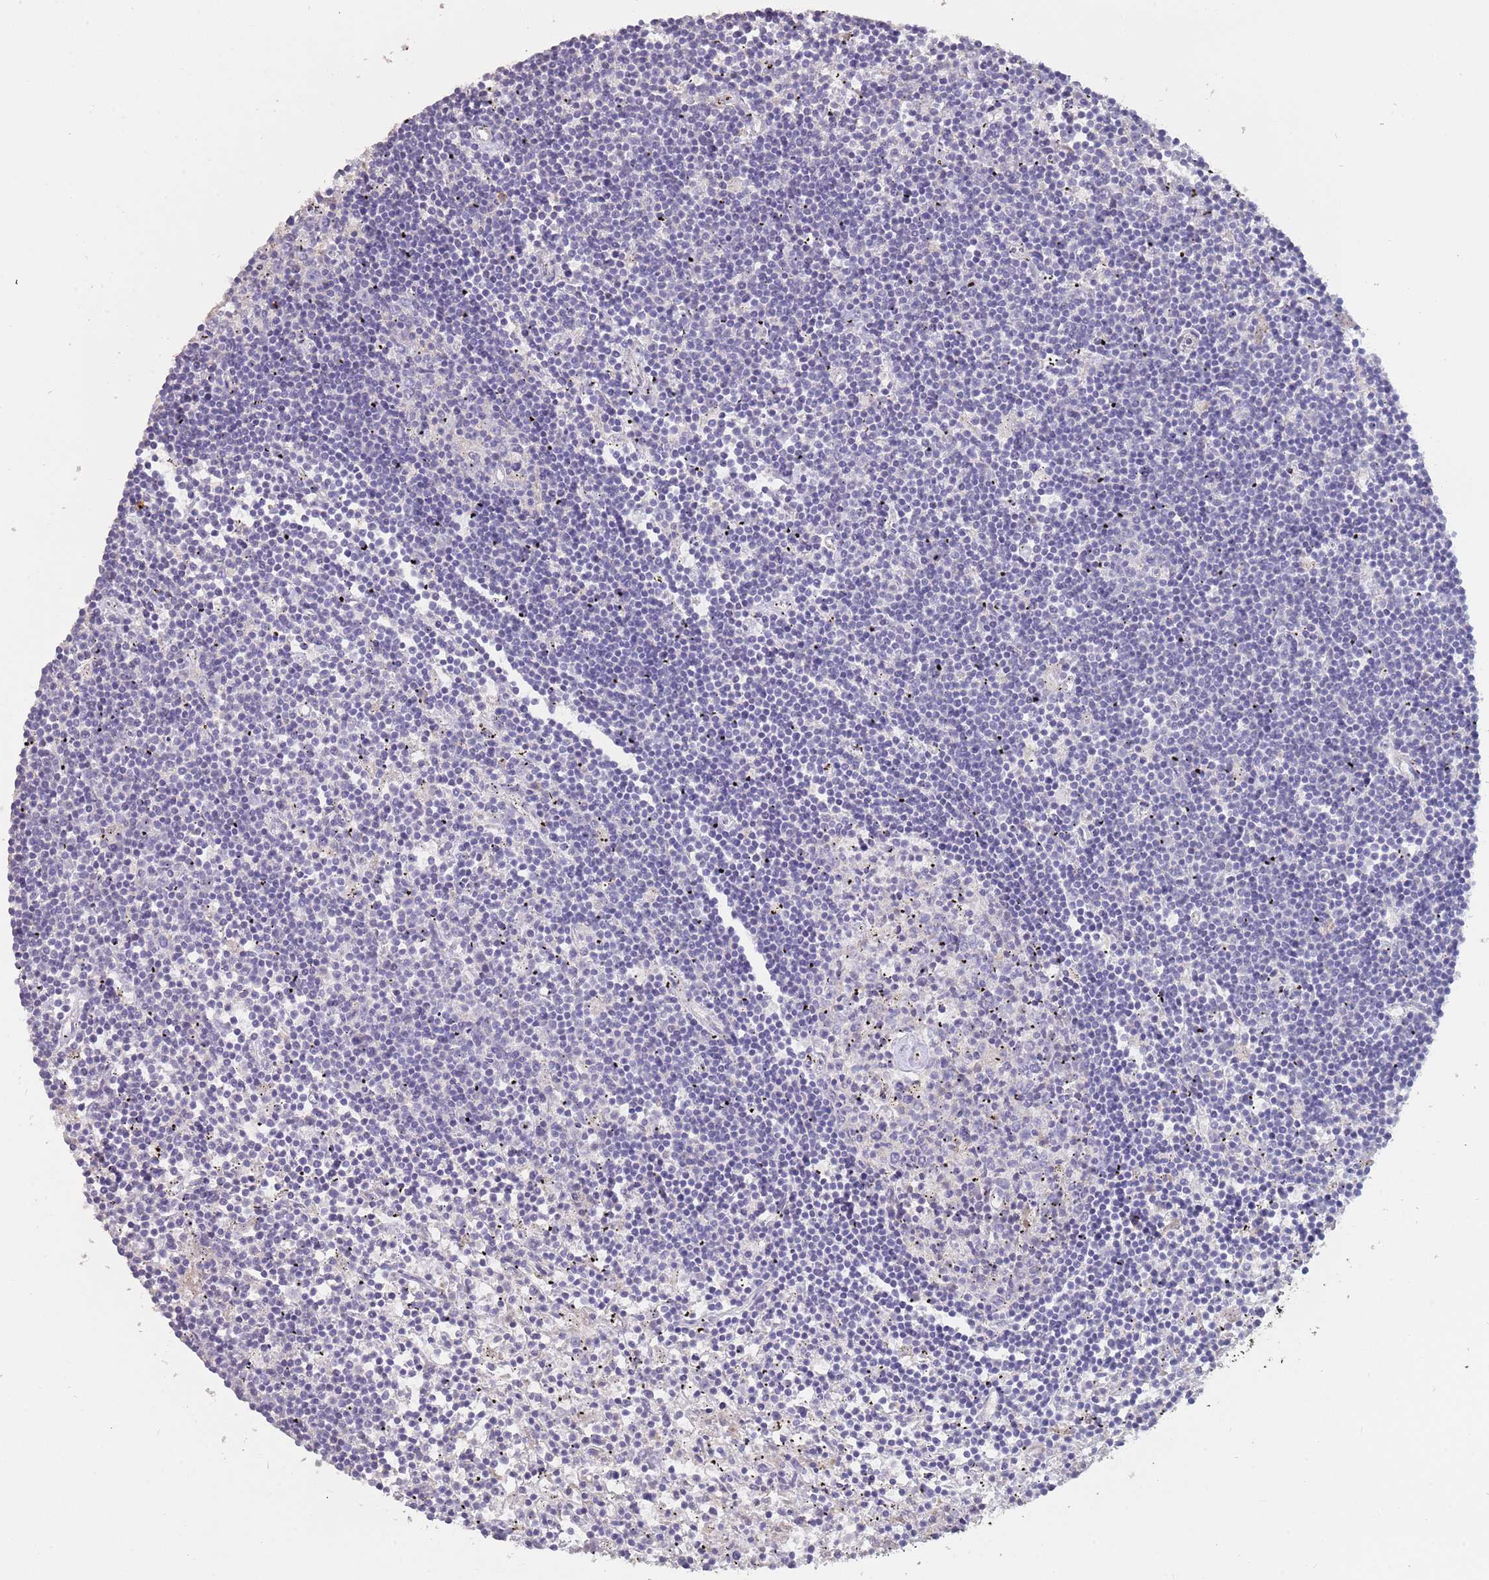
{"staining": {"intensity": "negative", "quantity": "none", "location": "none"}, "tissue": "lymphoma", "cell_type": "Tumor cells", "image_type": "cancer", "snomed": [{"axis": "morphology", "description": "Malignant lymphoma, non-Hodgkin's type, Low grade"}, {"axis": "topography", "description": "Spleen"}], "caption": "Histopathology image shows no protein expression in tumor cells of malignant lymphoma, non-Hodgkin's type (low-grade) tissue.", "gene": "SUSD1", "patient": {"sex": "male", "age": 76}}